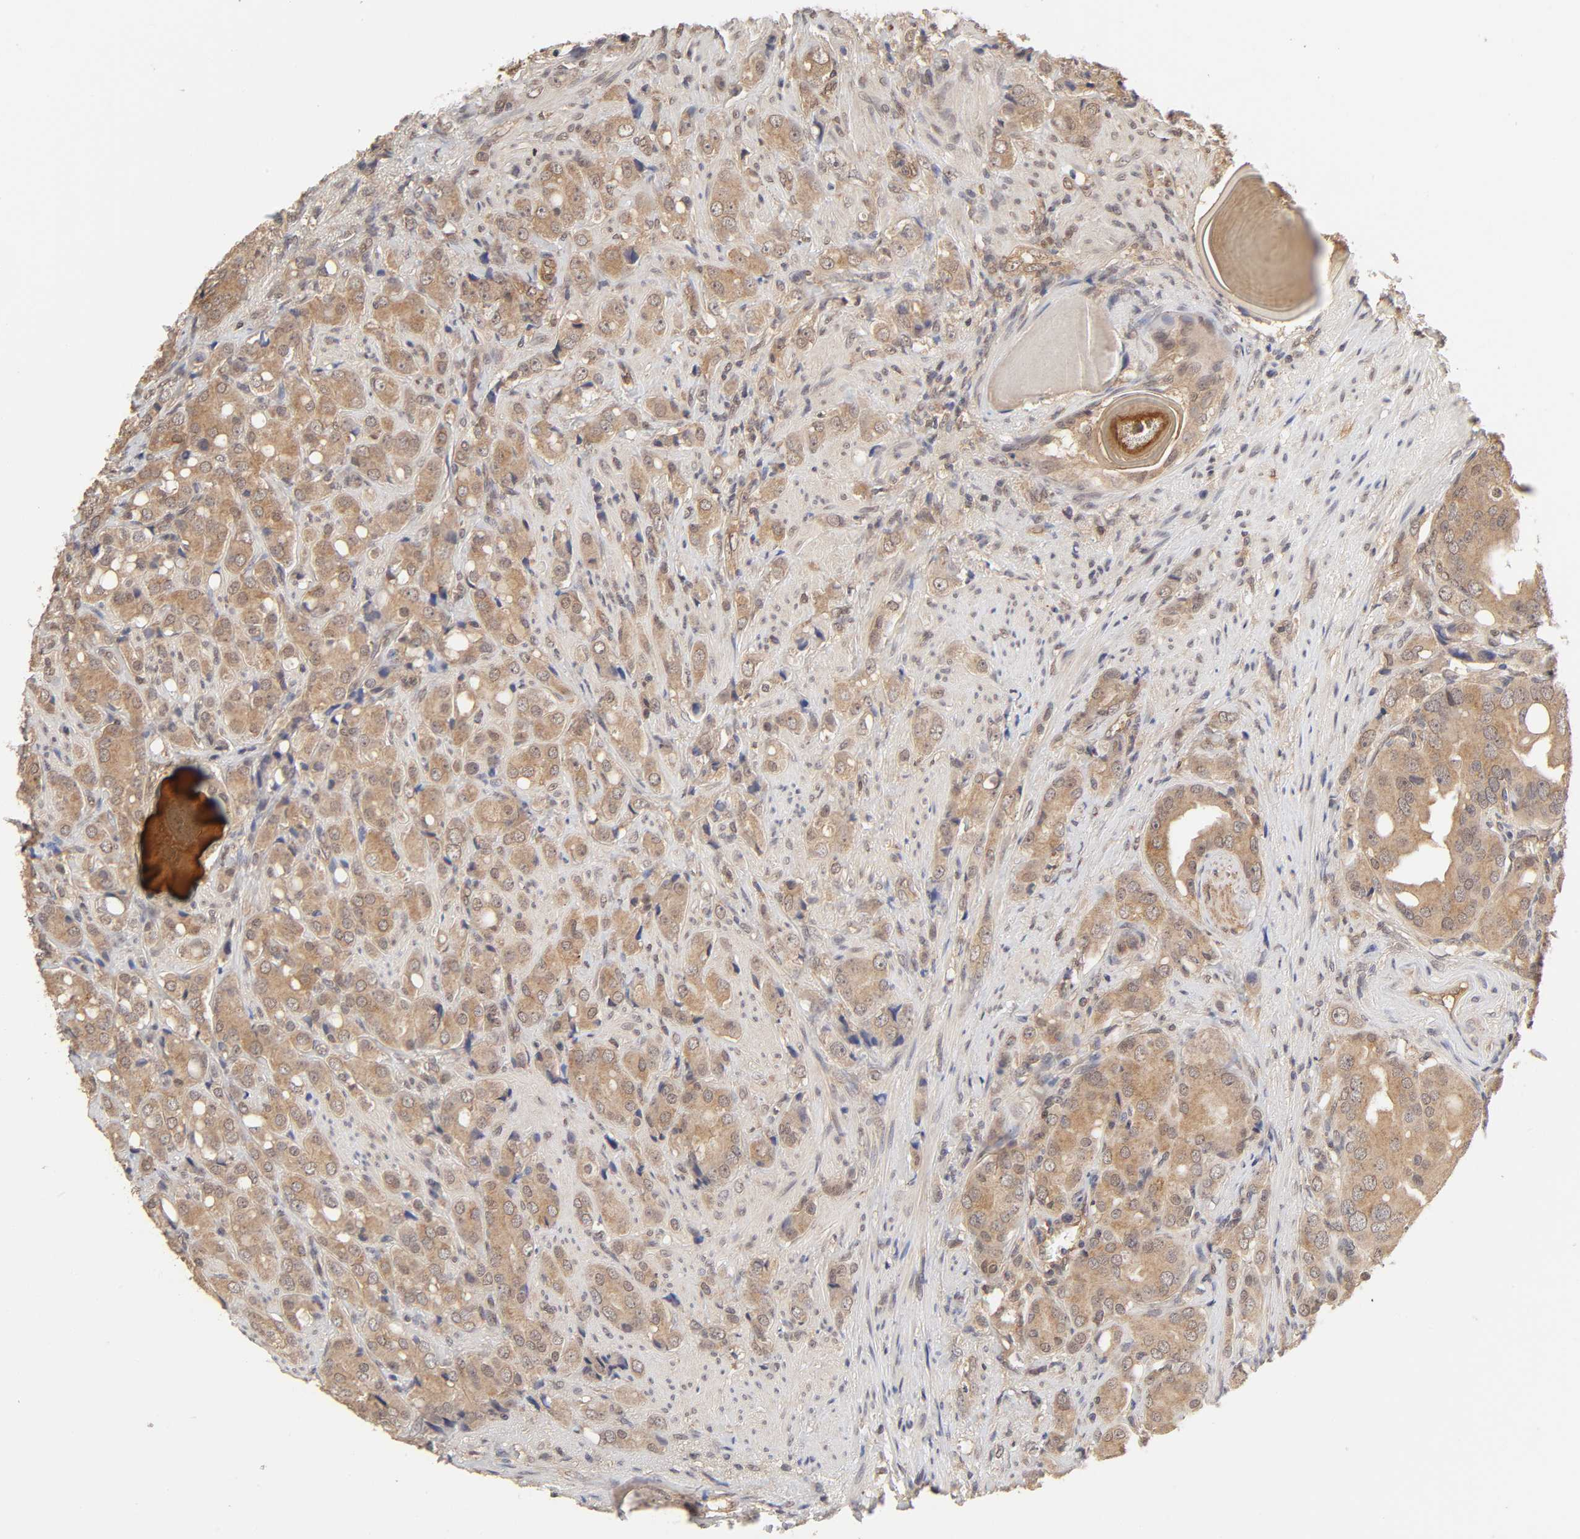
{"staining": {"intensity": "moderate", "quantity": ">75%", "location": "cytoplasmic/membranous"}, "tissue": "prostate cancer", "cell_type": "Tumor cells", "image_type": "cancer", "snomed": [{"axis": "morphology", "description": "Adenocarcinoma, High grade"}, {"axis": "topography", "description": "Prostate"}], "caption": "Immunohistochemical staining of prostate cancer displays moderate cytoplasmic/membranous protein expression in about >75% of tumor cells.", "gene": "MAPK1", "patient": {"sex": "male", "age": 68}}